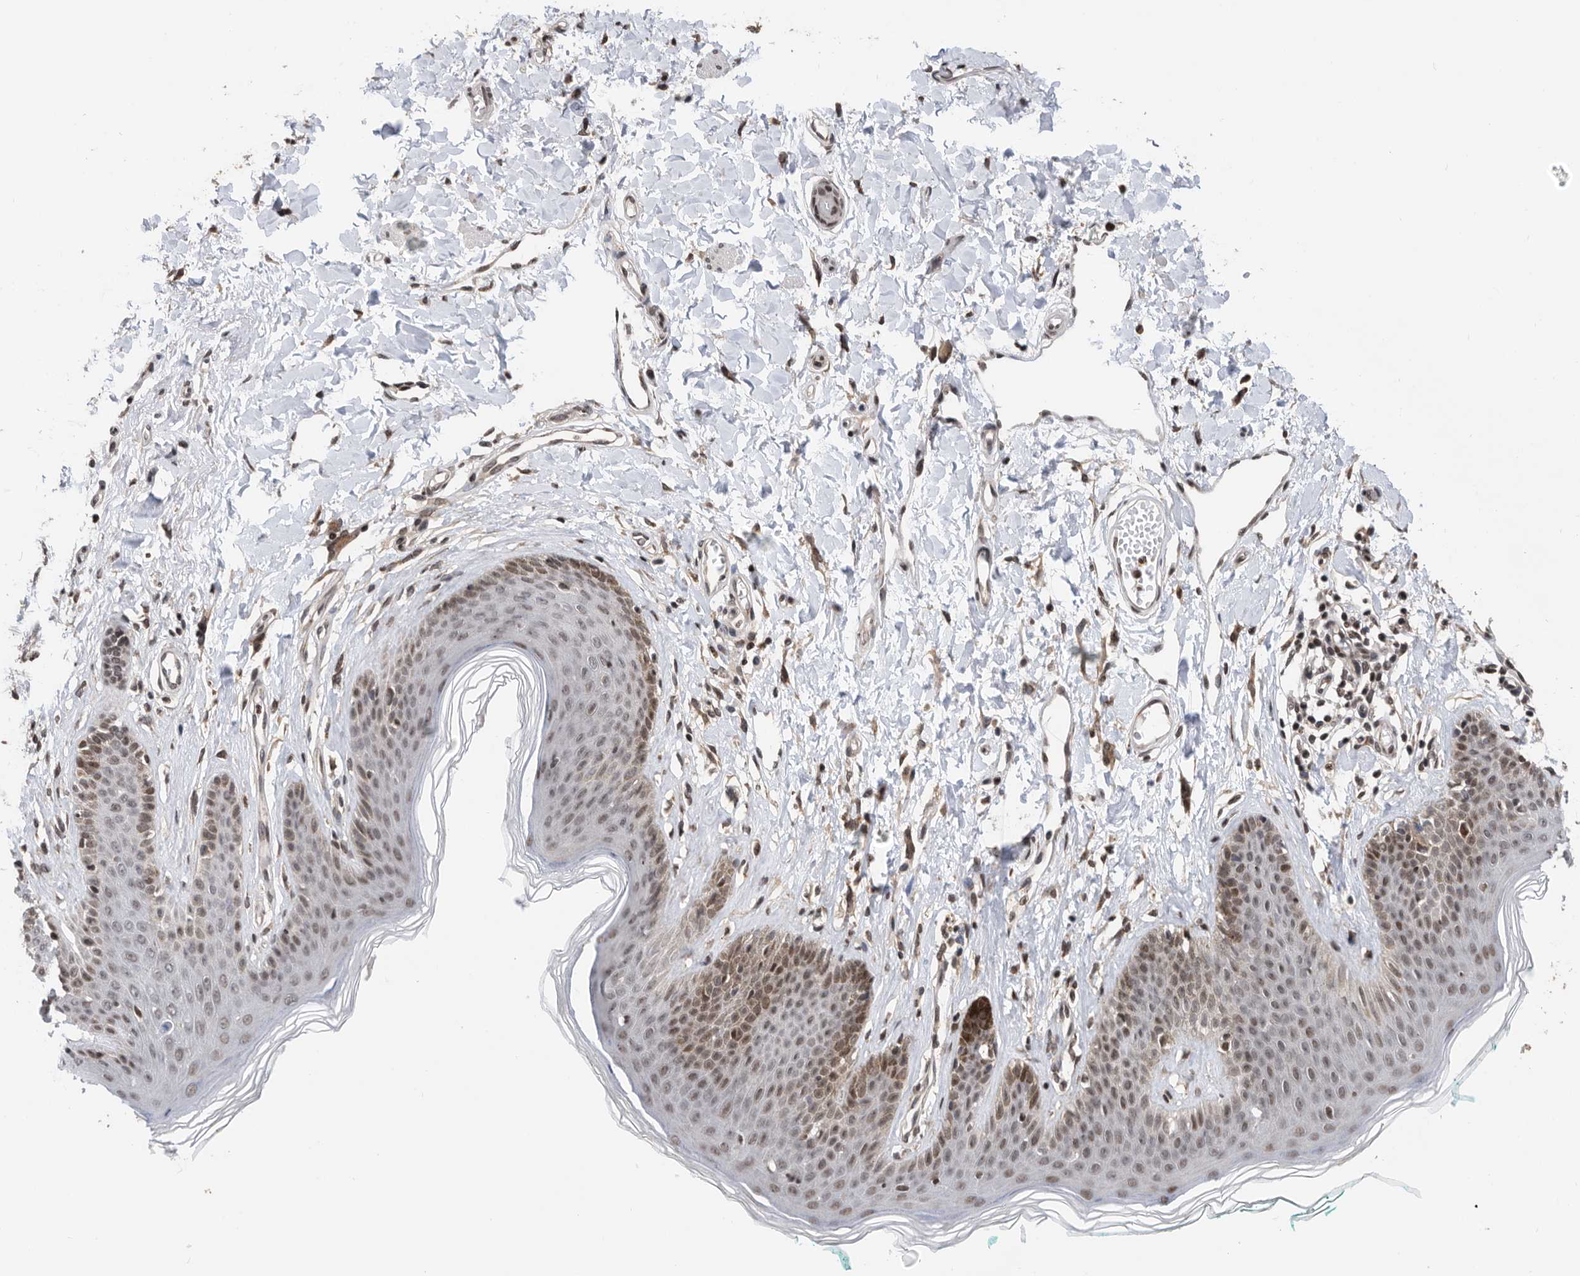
{"staining": {"intensity": "moderate", "quantity": "25%-75%", "location": "nuclear"}, "tissue": "skin", "cell_type": "Epidermal cells", "image_type": "normal", "snomed": [{"axis": "morphology", "description": "Normal tissue, NOS"}, {"axis": "morphology", "description": "Squamous cell carcinoma, NOS"}, {"axis": "topography", "description": "Vulva"}], "caption": "DAB (3,3'-diaminobenzidine) immunohistochemical staining of unremarkable skin displays moderate nuclear protein expression in about 25%-75% of epidermal cells.", "gene": "SNRNP48", "patient": {"sex": "female", "age": 85}}